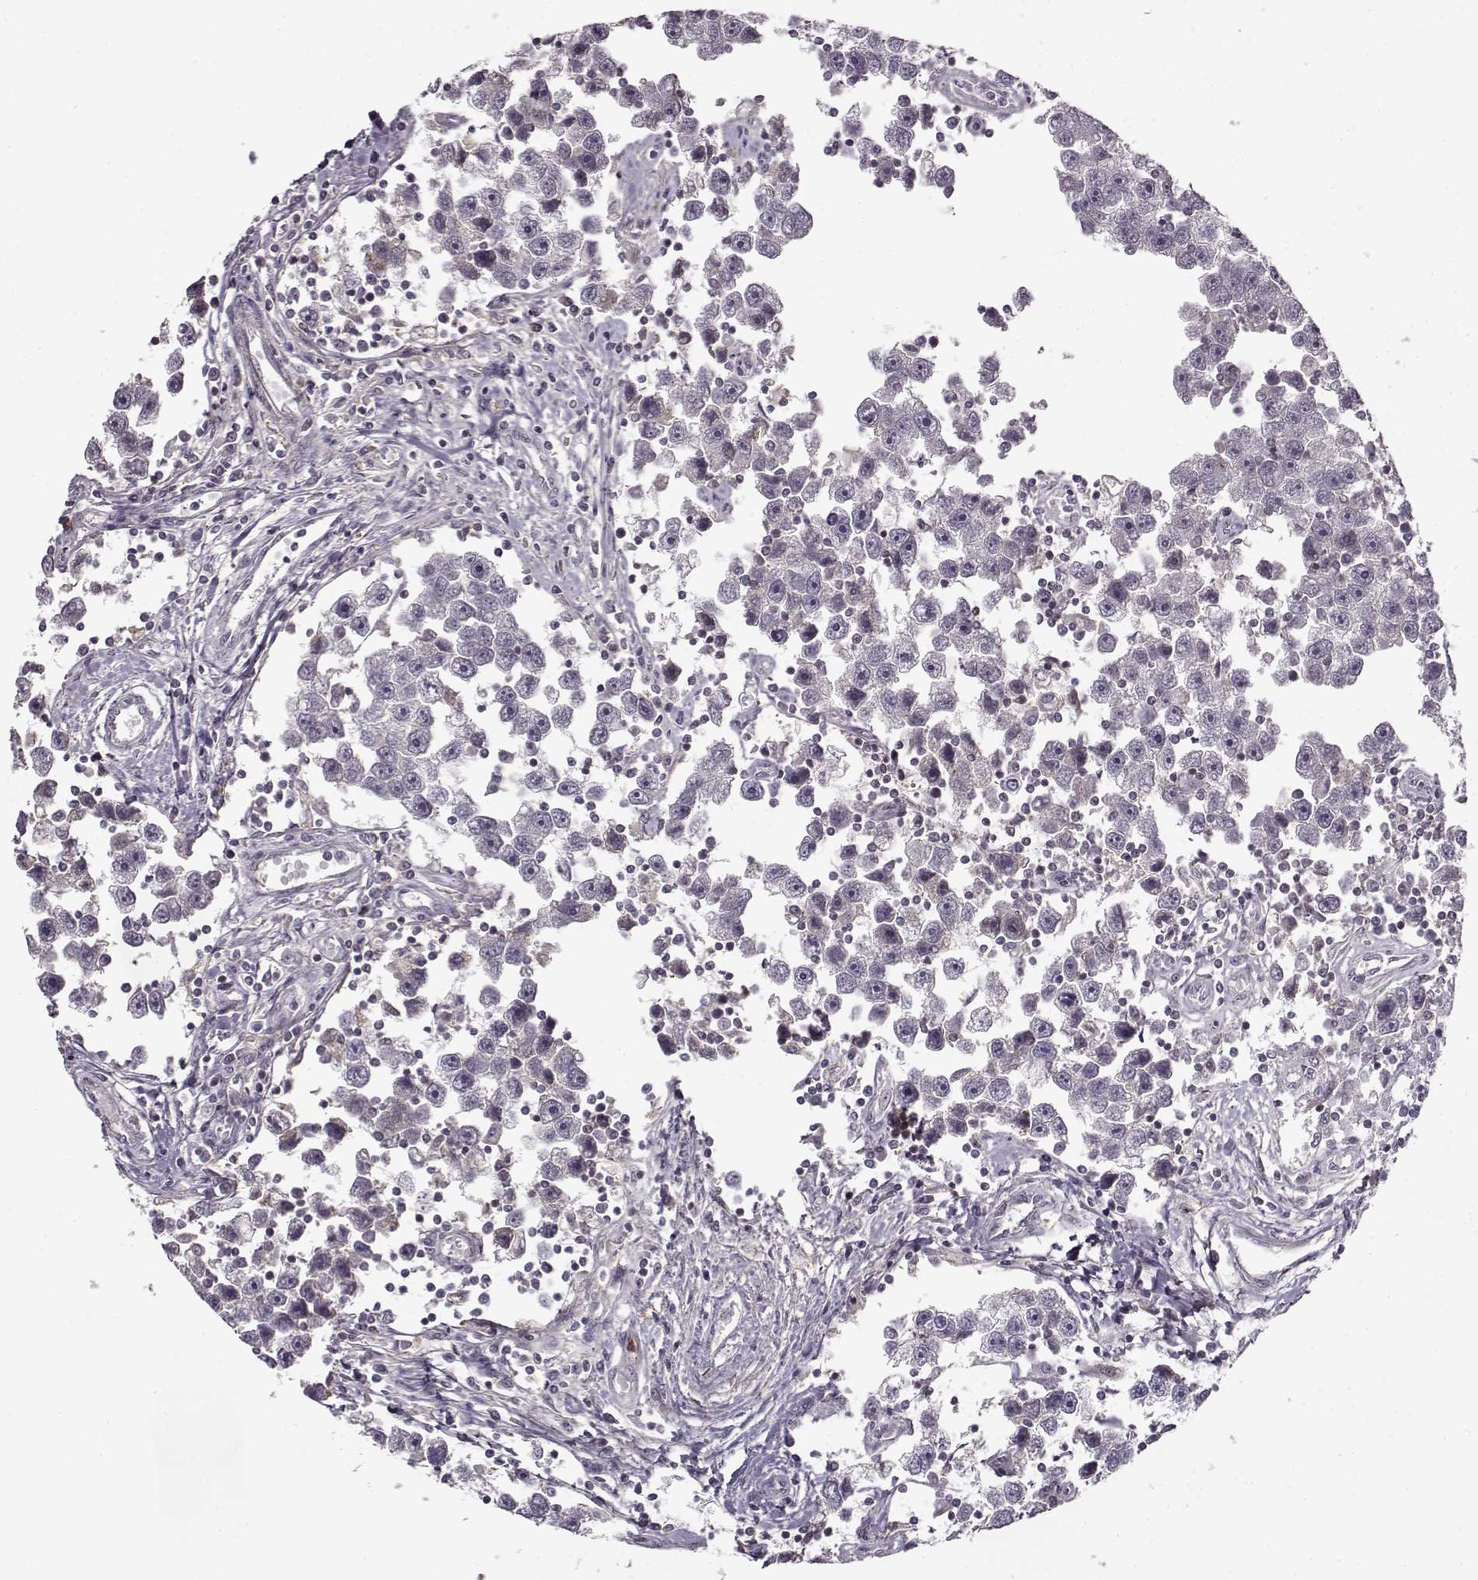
{"staining": {"intensity": "negative", "quantity": "none", "location": "none"}, "tissue": "testis cancer", "cell_type": "Tumor cells", "image_type": "cancer", "snomed": [{"axis": "morphology", "description": "Seminoma, NOS"}, {"axis": "topography", "description": "Testis"}], "caption": "A high-resolution histopathology image shows immunohistochemistry (IHC) staining of testis cancer, which exhibits no significant staining in tumor cells.", "gene": "MFSD1", "patient": {"sex": "male", "age": 30}}